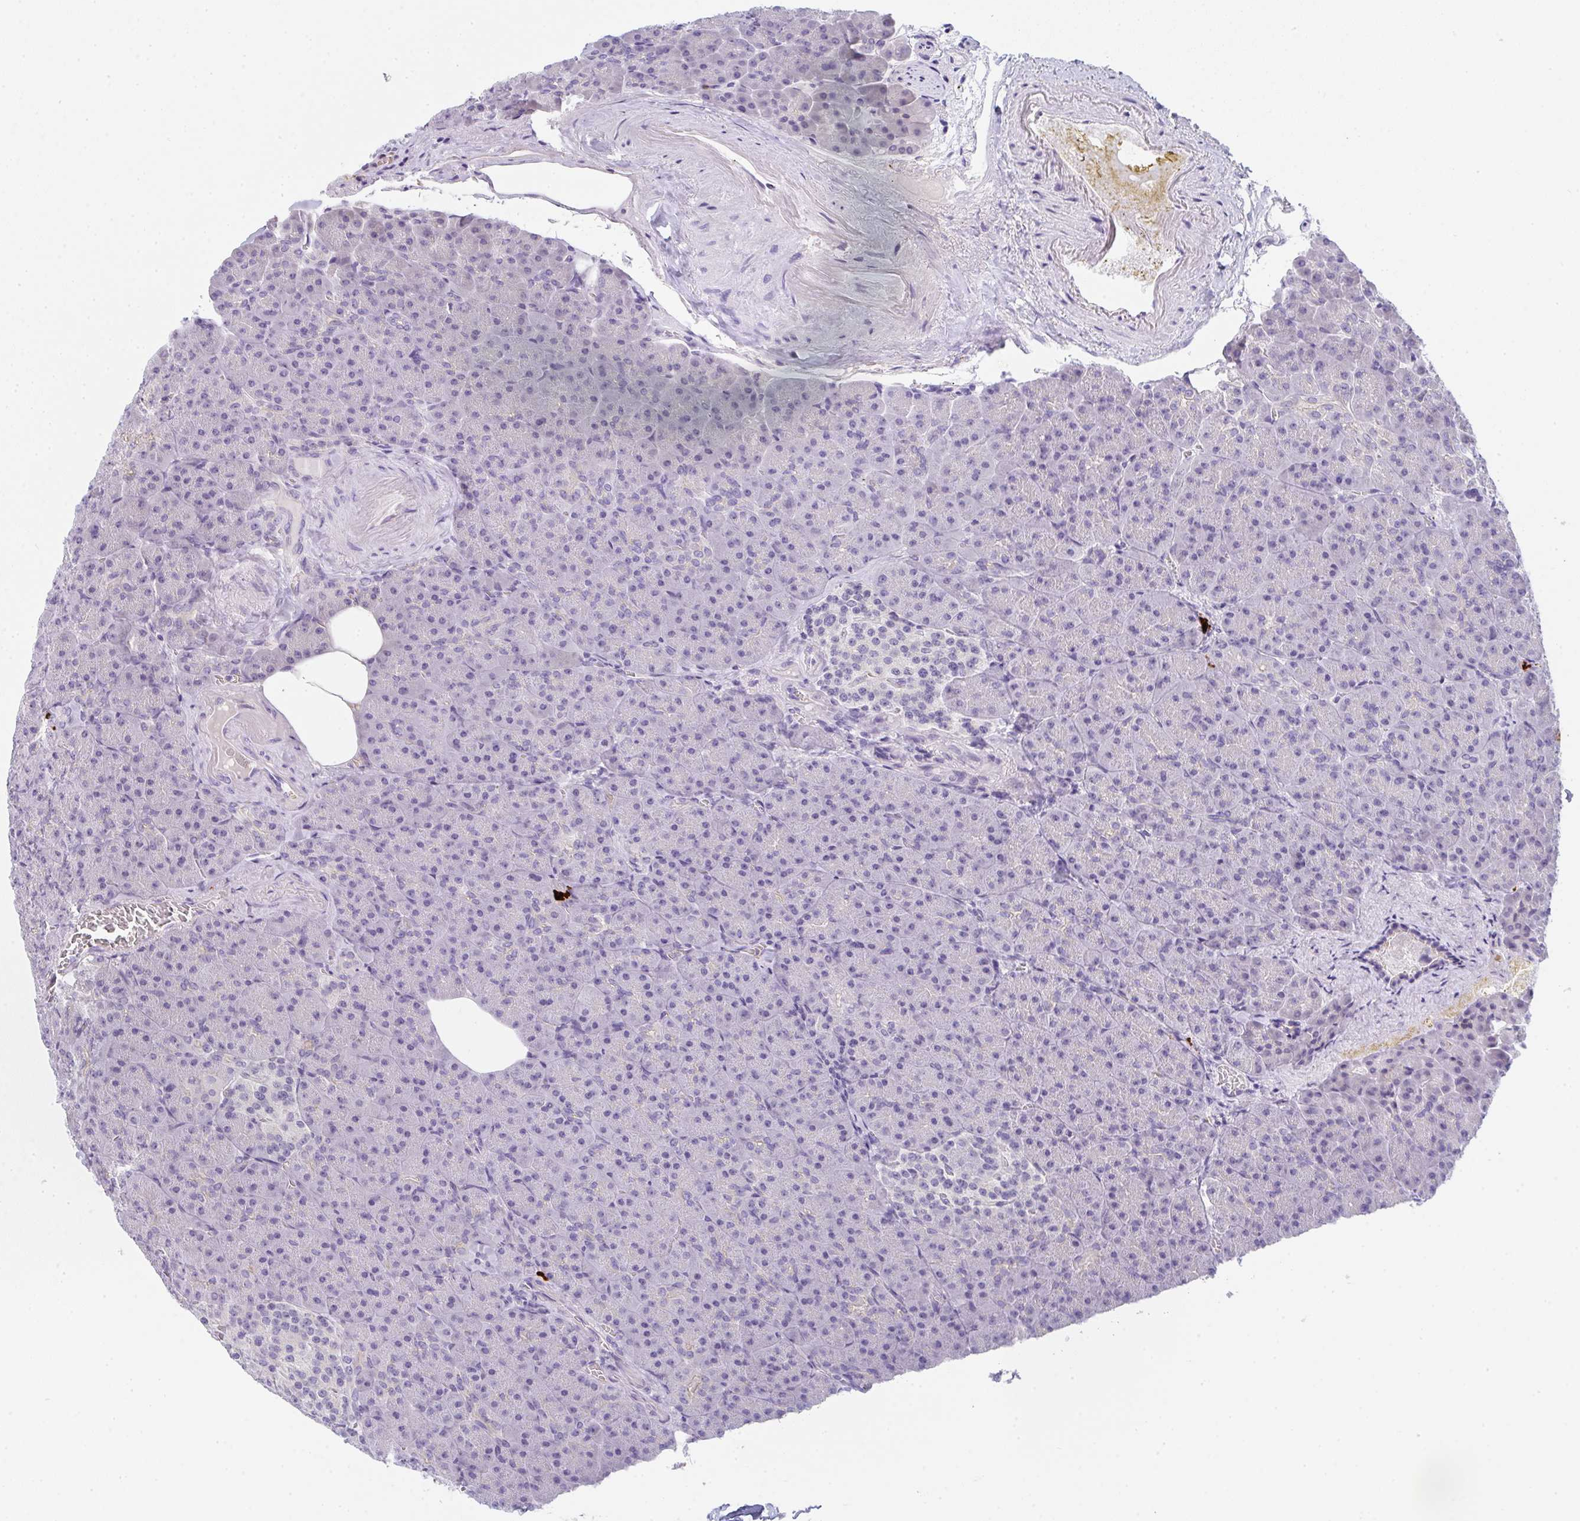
{"staining": {"intensity": "negative", "quantity": "none", "location": "none"}, "tissue": "pancreas", "cell_type": "Exocrine glandular cells", "image_type": "normal", "snomed": [{"axis": "morphology", "description": "Normal tissue, NOS"}, {"axis": "topography", "description": "Pancreas"}], "caption": "Exocrine glandular cells are negative for protein expression in benign human pancreas. (IHC, brightfield microscopy, high magnification).", "gene": "CACNA1S", "patient": {"sex": "female", "age": 74}}